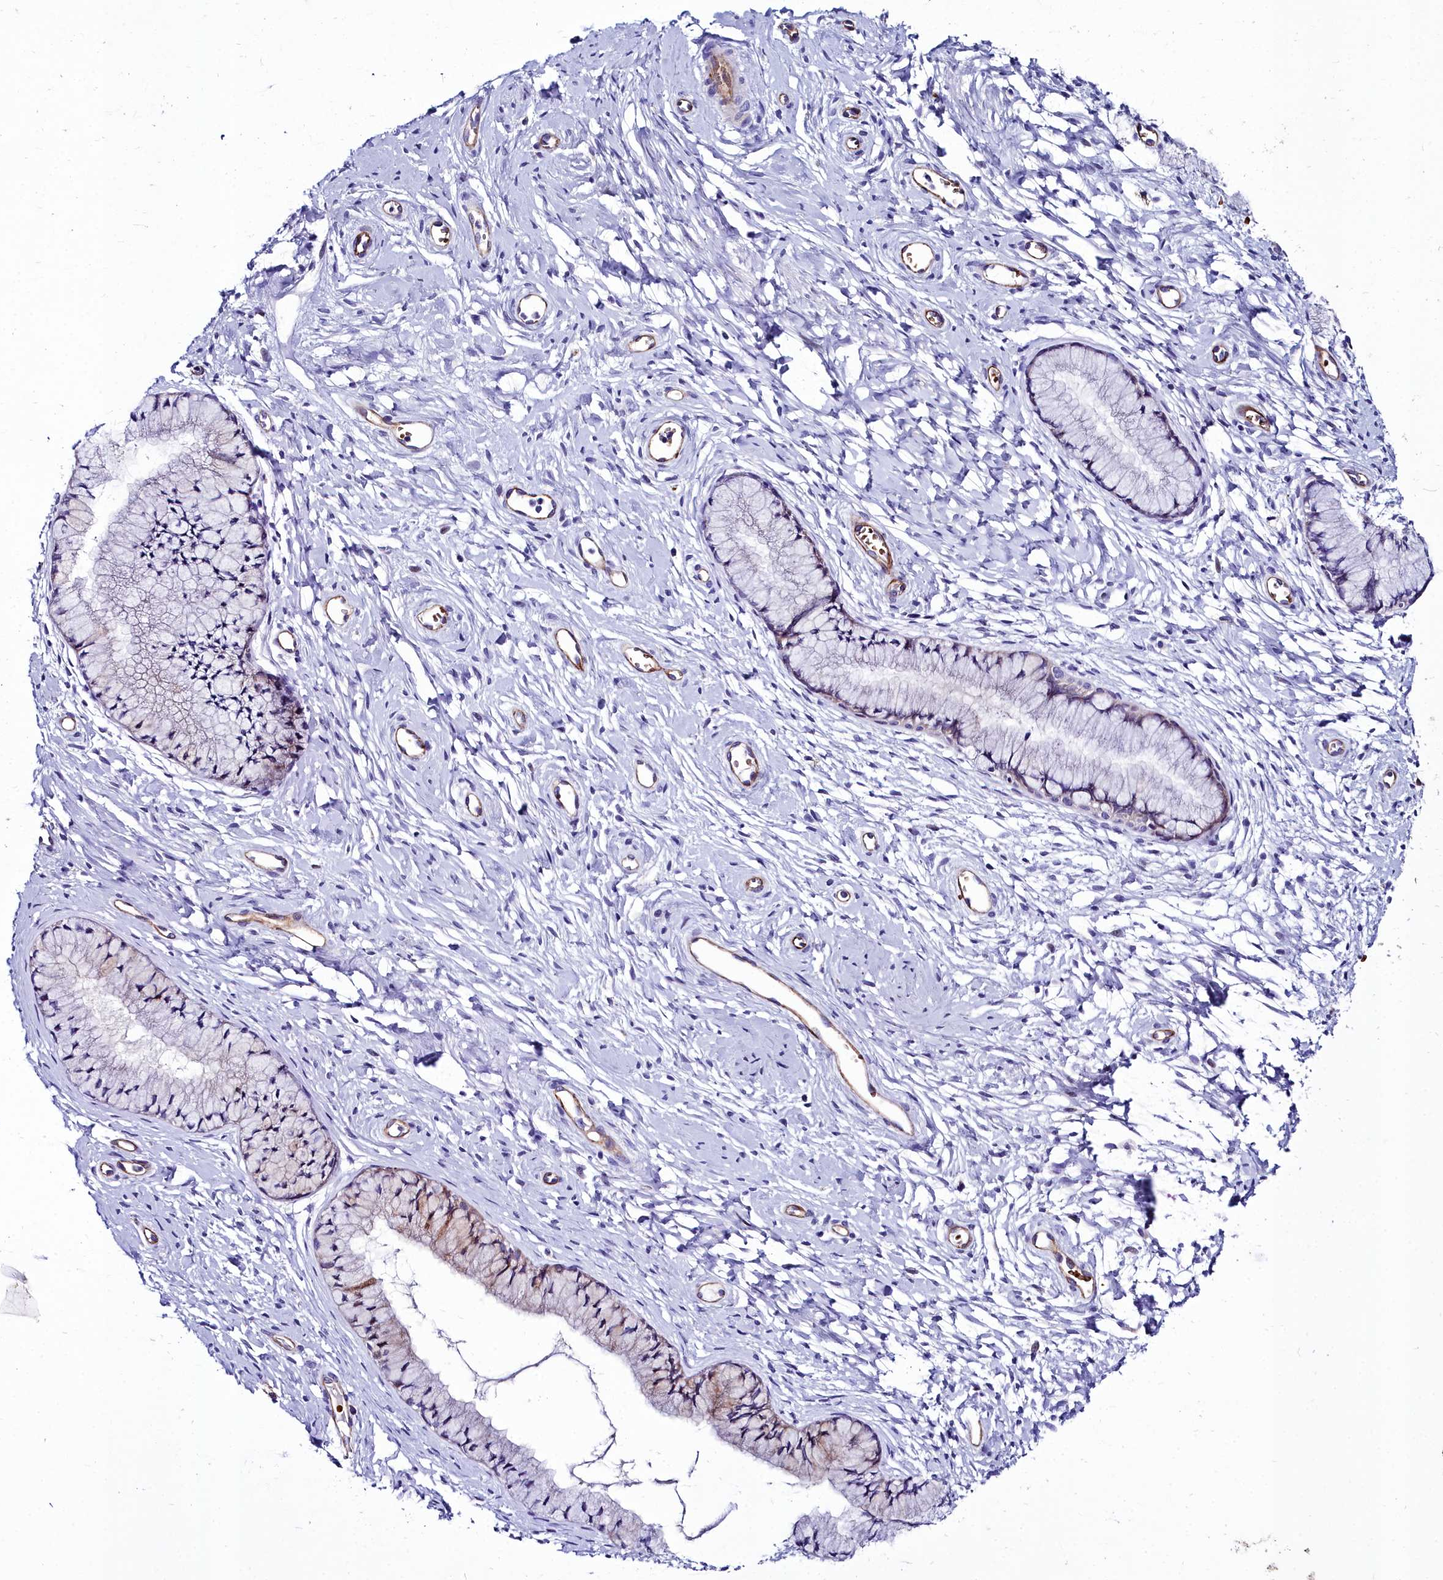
{"staining": {"intensity": "negative", "quantity": "none", "location": "none"}, "tissue": "cervix", "cell_type": "Glandular cells", "image_type": "normal", "snomed": [{"axis": "morphology", "description": "Normal tissue, NOS"}, {"axis": "topography", "description": "Cervix"}], "caption": "A high-resolution histopathology image shows immunohistochemistry staining of unremarkable cervix, which exhibits no significant staining in glandular cells. Nuclei are stained in blue.", "gene": "CYP4F11", "patient": {"sex": "female", "age": 42}}